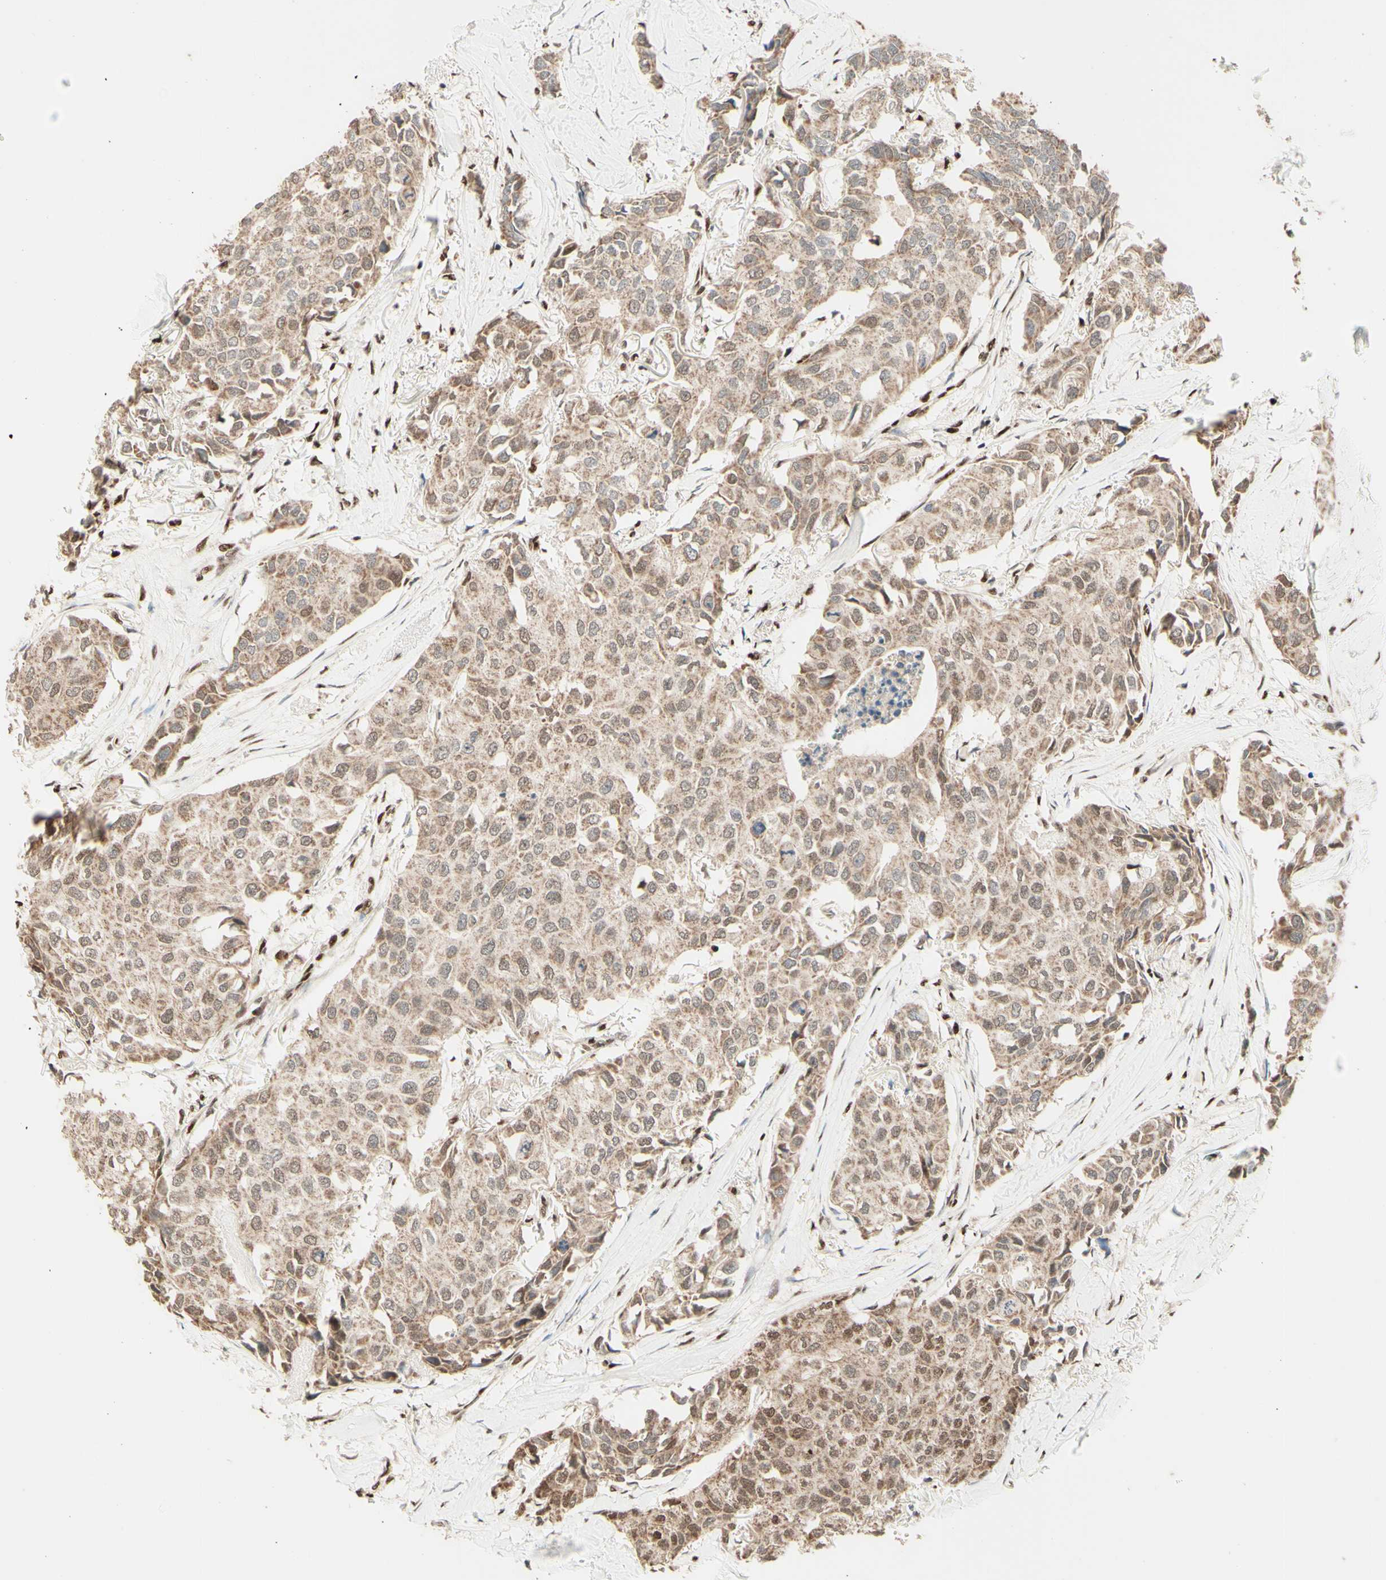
{"staining": {"intensity": "weak", "quantity": ">75%", "location": "cytoplasmic/membranous"}, "tissue": "breast cancer", "cell_type": "Tumor cells", "image_type": "cancer", "snomed": [{"axis": "morphology", "description": "Duct carcinoma"}, {"axis": "topography", "description": "Breast"}], "caption": "Immunohistochemistry (IHC) of breast invasive ductal carcinoma exhibits low levels of weak cytoplasmic/membranous expression in approximately >75% of tumor cells.", "gene": "NR3C1", "patient": {"sex": "female", "age": 80}}